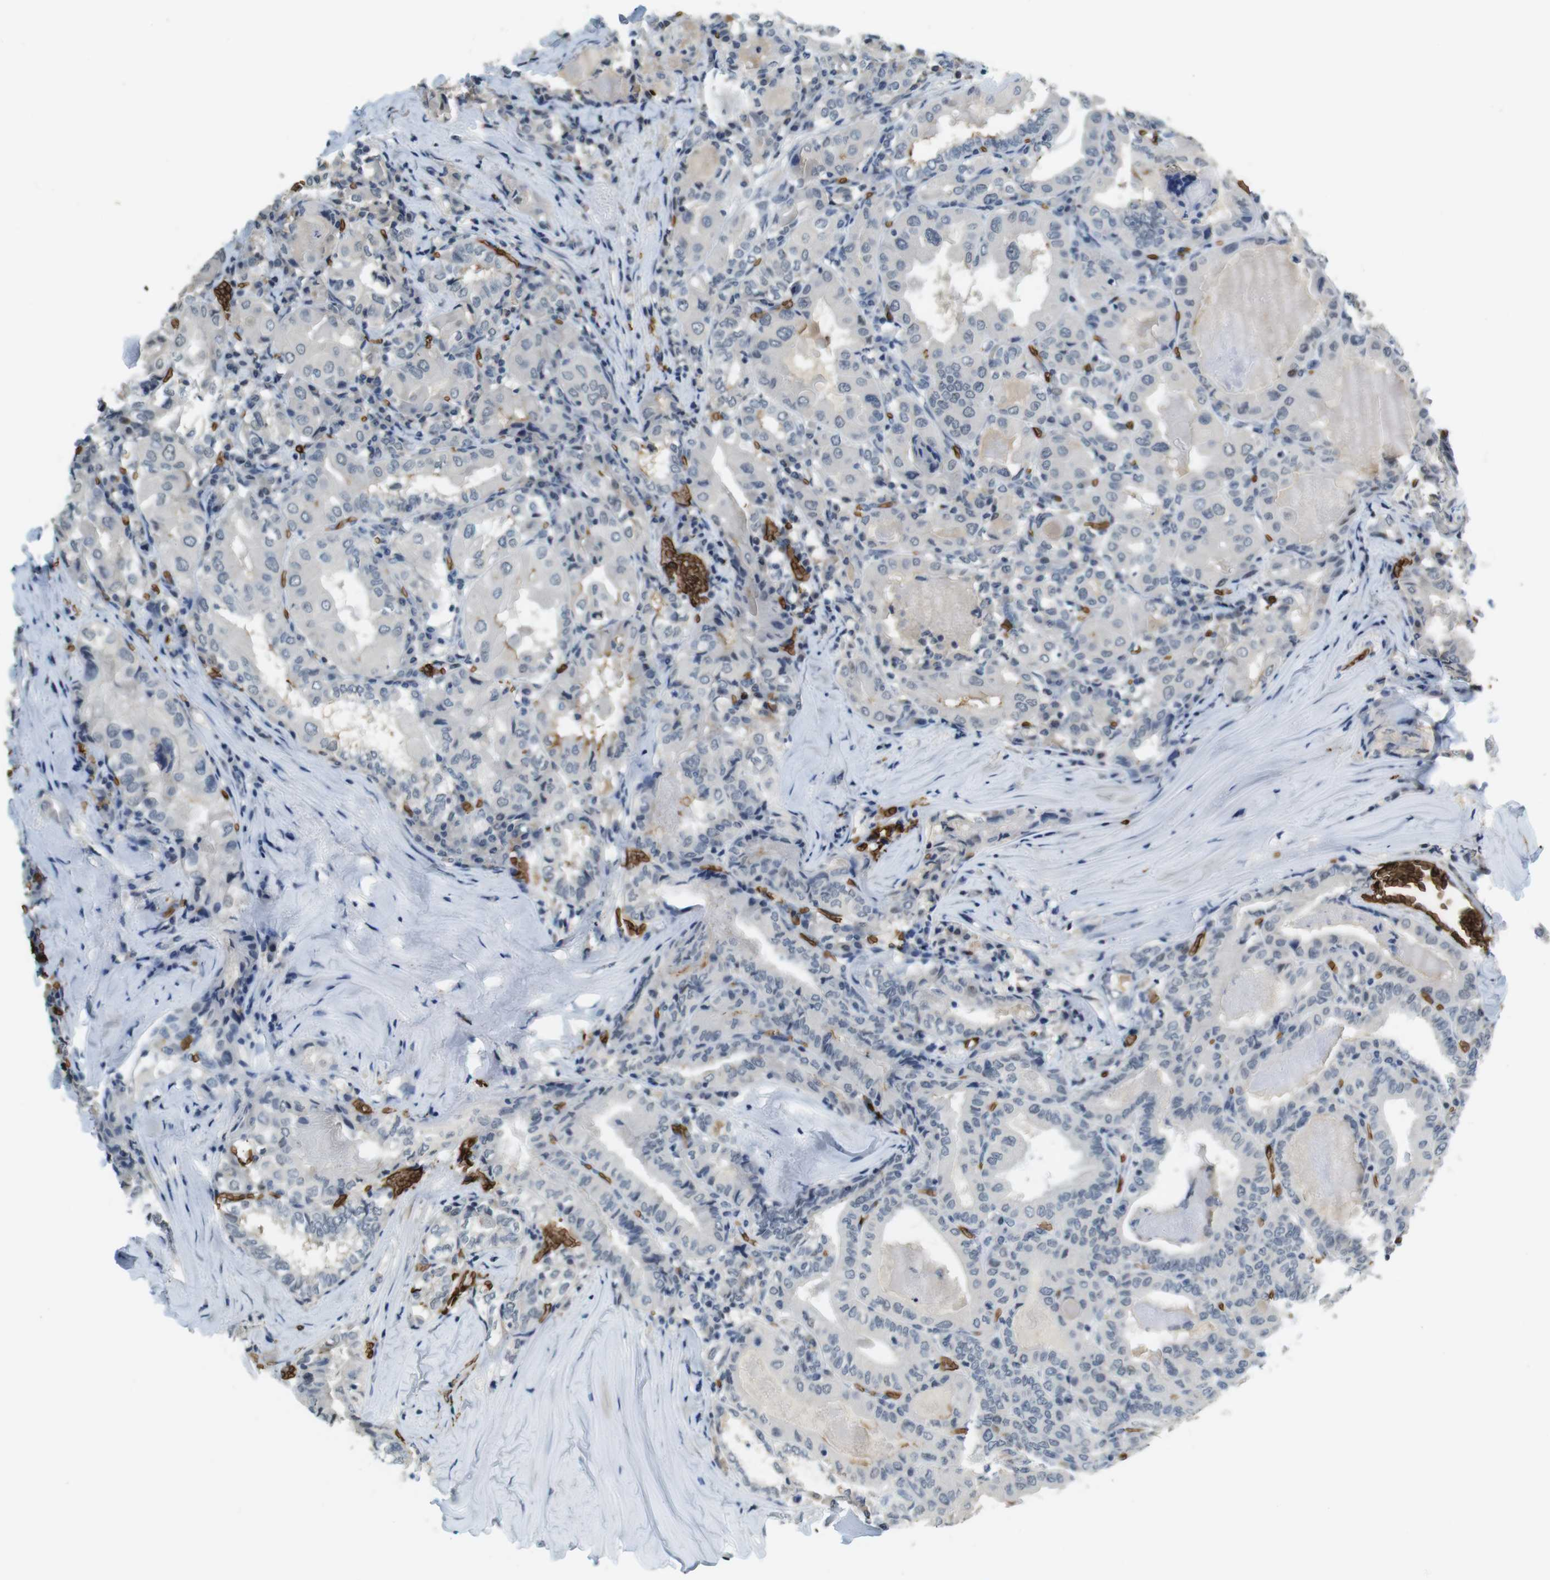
{"staining": {"intensity": "negative", "quantity": "none", "location": "none"}, "tissue": "thyroid cancer", "cell_type": "Tumor cells", "image_type": "cancer", "snomed": [{"axis": "morphology", "description": "Papillary adenocarcinoma, NOS"}, {"axis": "topography", "description": "Thyroid gland"}], "caption": "Immunohistochemistry micrograph of human thyroid papillary adenocarcinoma stained for a protein (brown), which reveals no expression in tumor cells.", "gene": "SLC4A1", "patient": {"sex": "female", "age": 42}}